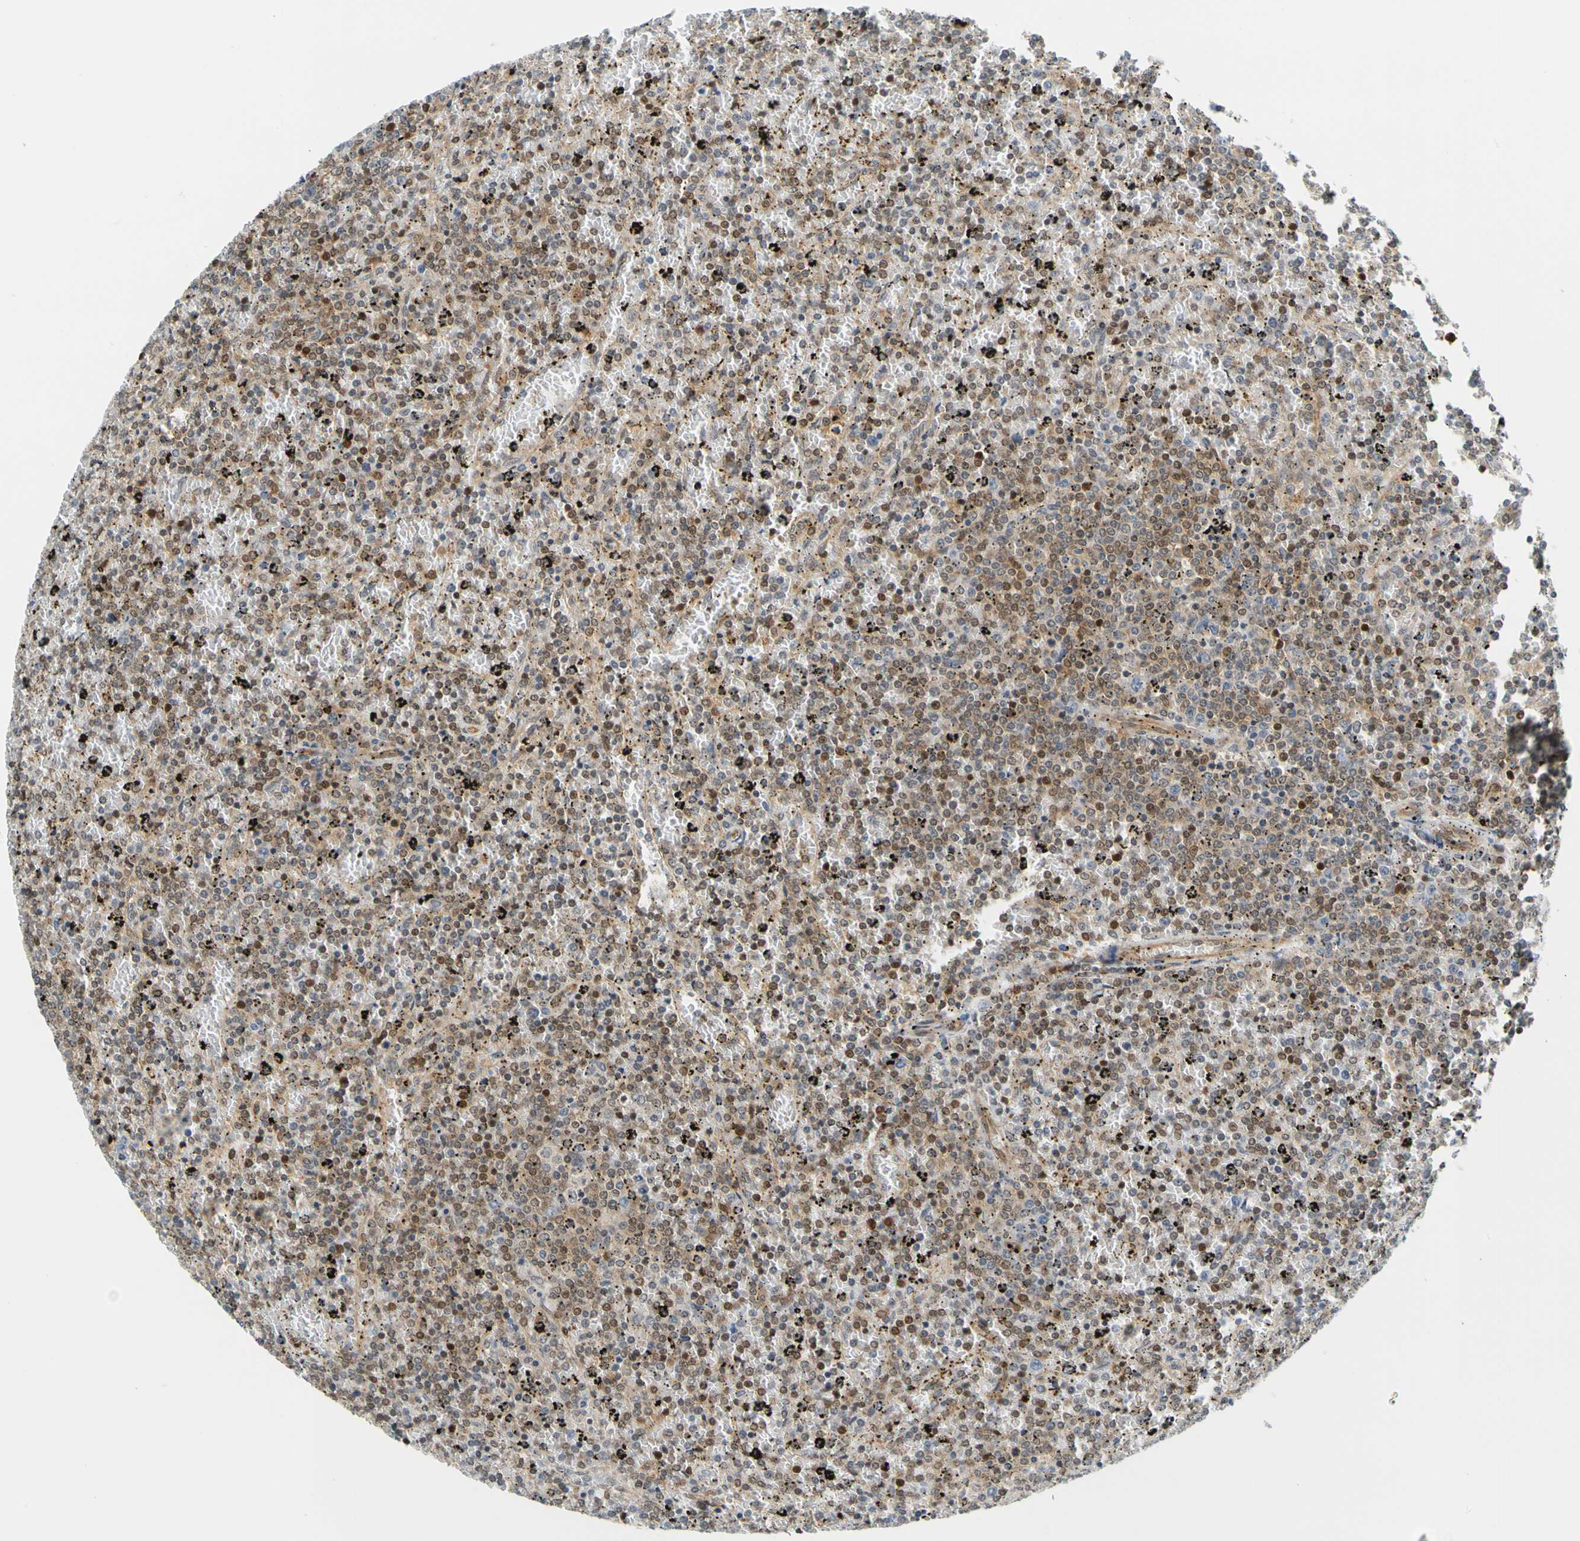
{"staining": {"intensity": "moderate", "quantity": ">75%", "location": "cytoplasmic/membranous,nuclear"}, "tissue": "lymphoma", "cell_type": "Tumor cells", "image_type": "cancer", "snomed": [{"axis": "morphology", "description": "Malignant lymphoma, non-Hodgkin's type, Low grade"}, {"axis": "topography", "description": "Spleen"}], "caption": "IHC (DAB (3,3'-diaminobenzidine)) staining of human malignant lymphoma, non-Hodgkin's type (low-grade) reveals moderate cytoplasmic/membranous and nuclear protein expression in about >75% of tumor cells.", "gene": "MAPK9", "patient": {"sex": "female", "age": 77}}